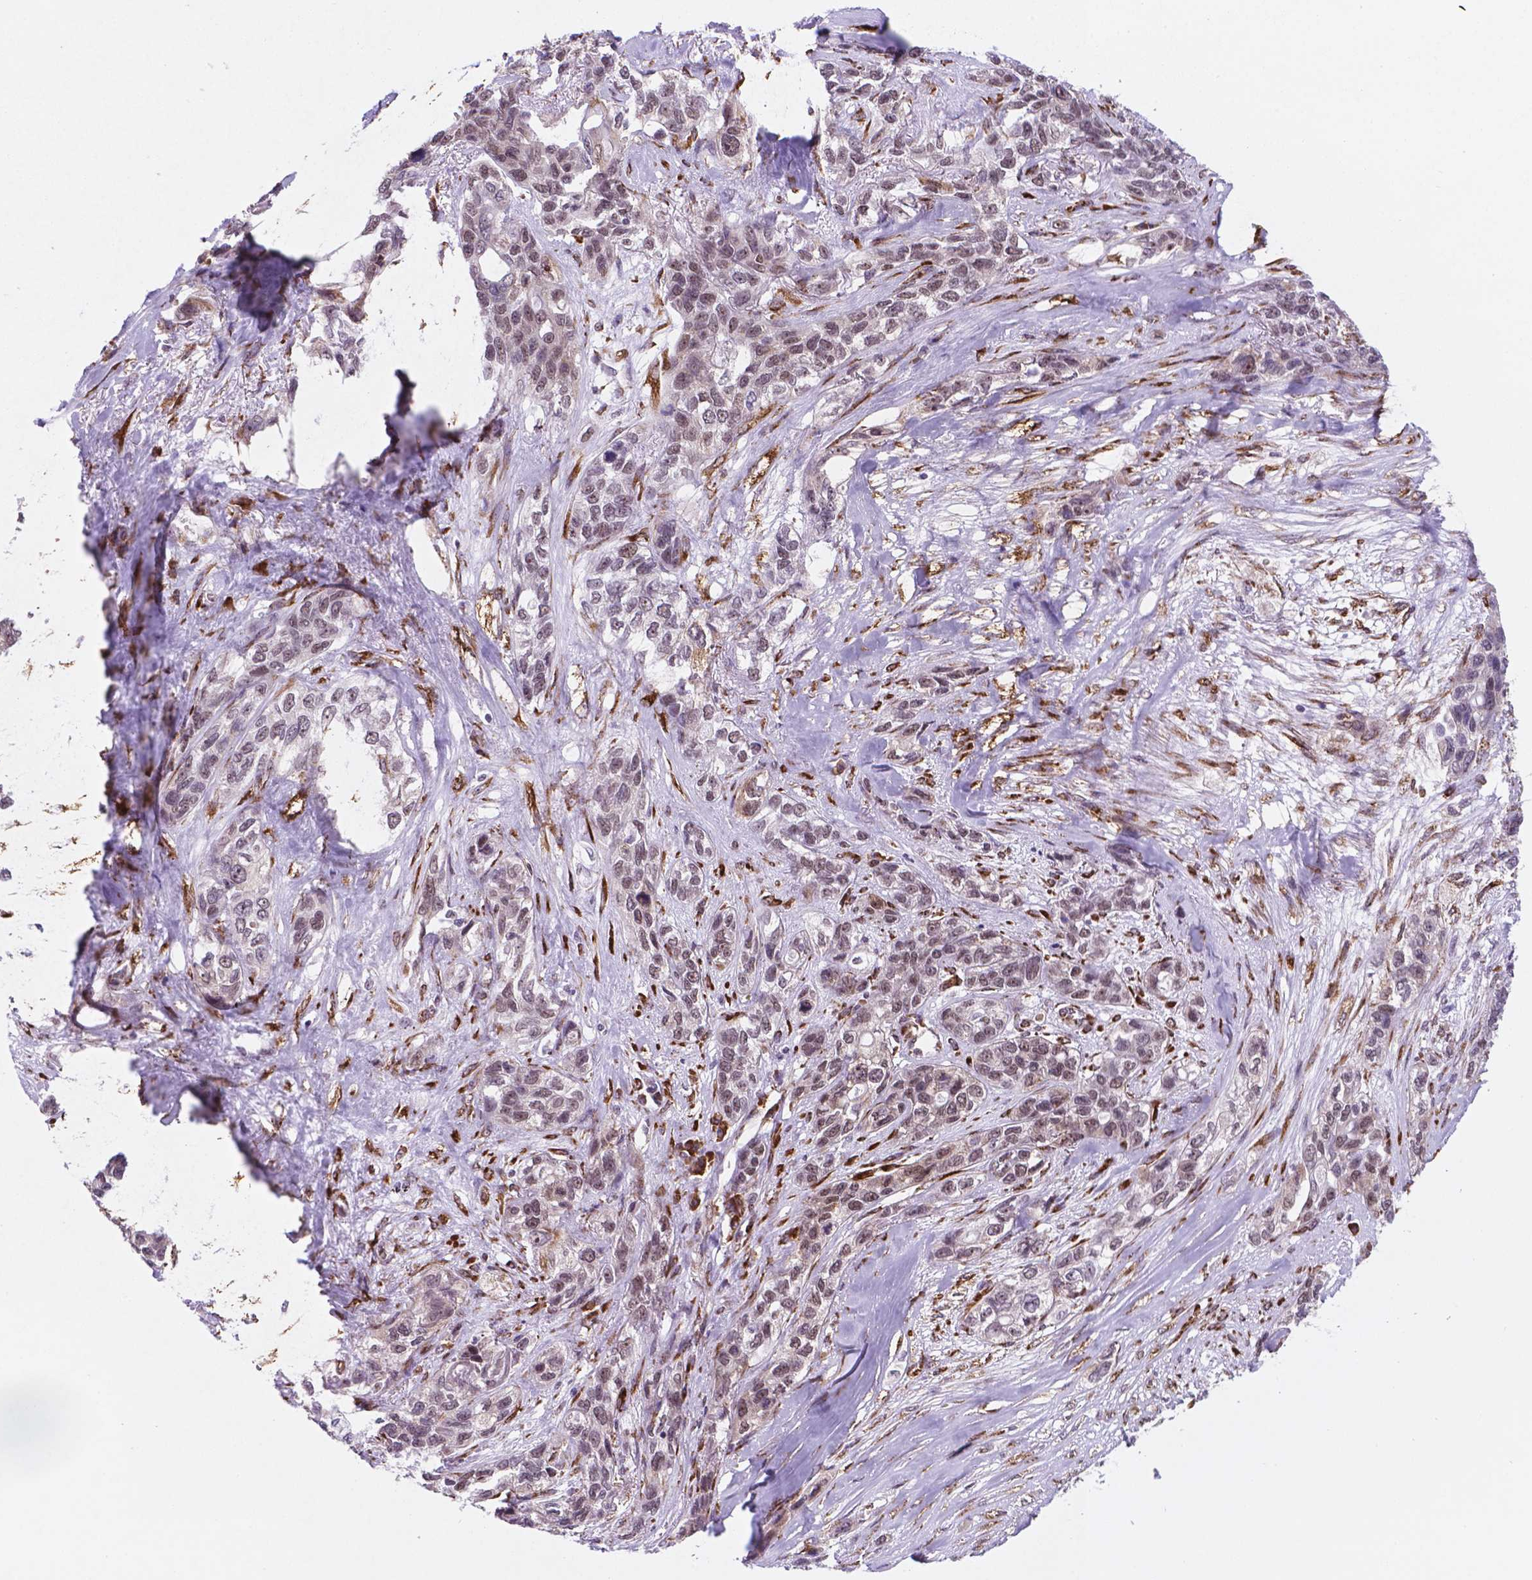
{"staining": {"intensity": "weak", "quantity": "25%-75%", "location": "nuclear"}, "tissue": "lung cancer", "cell_type": "Tumor cells", "image_type": "cancer", "snomed": [{"axis": "morphology", "description": "Squamous cell carcinoma, NOS"}, {"axis": "topography", "description": "Lung"}], "caption": "A photomicrograph showing weak nuclear expression in about 25%-75% of tumor cells in lung squamous cell carcinoma, as visualized by brown immunohistochemical staining.", "gene": "FNIP1", "patient": {"sex": "female", "age": 70}}